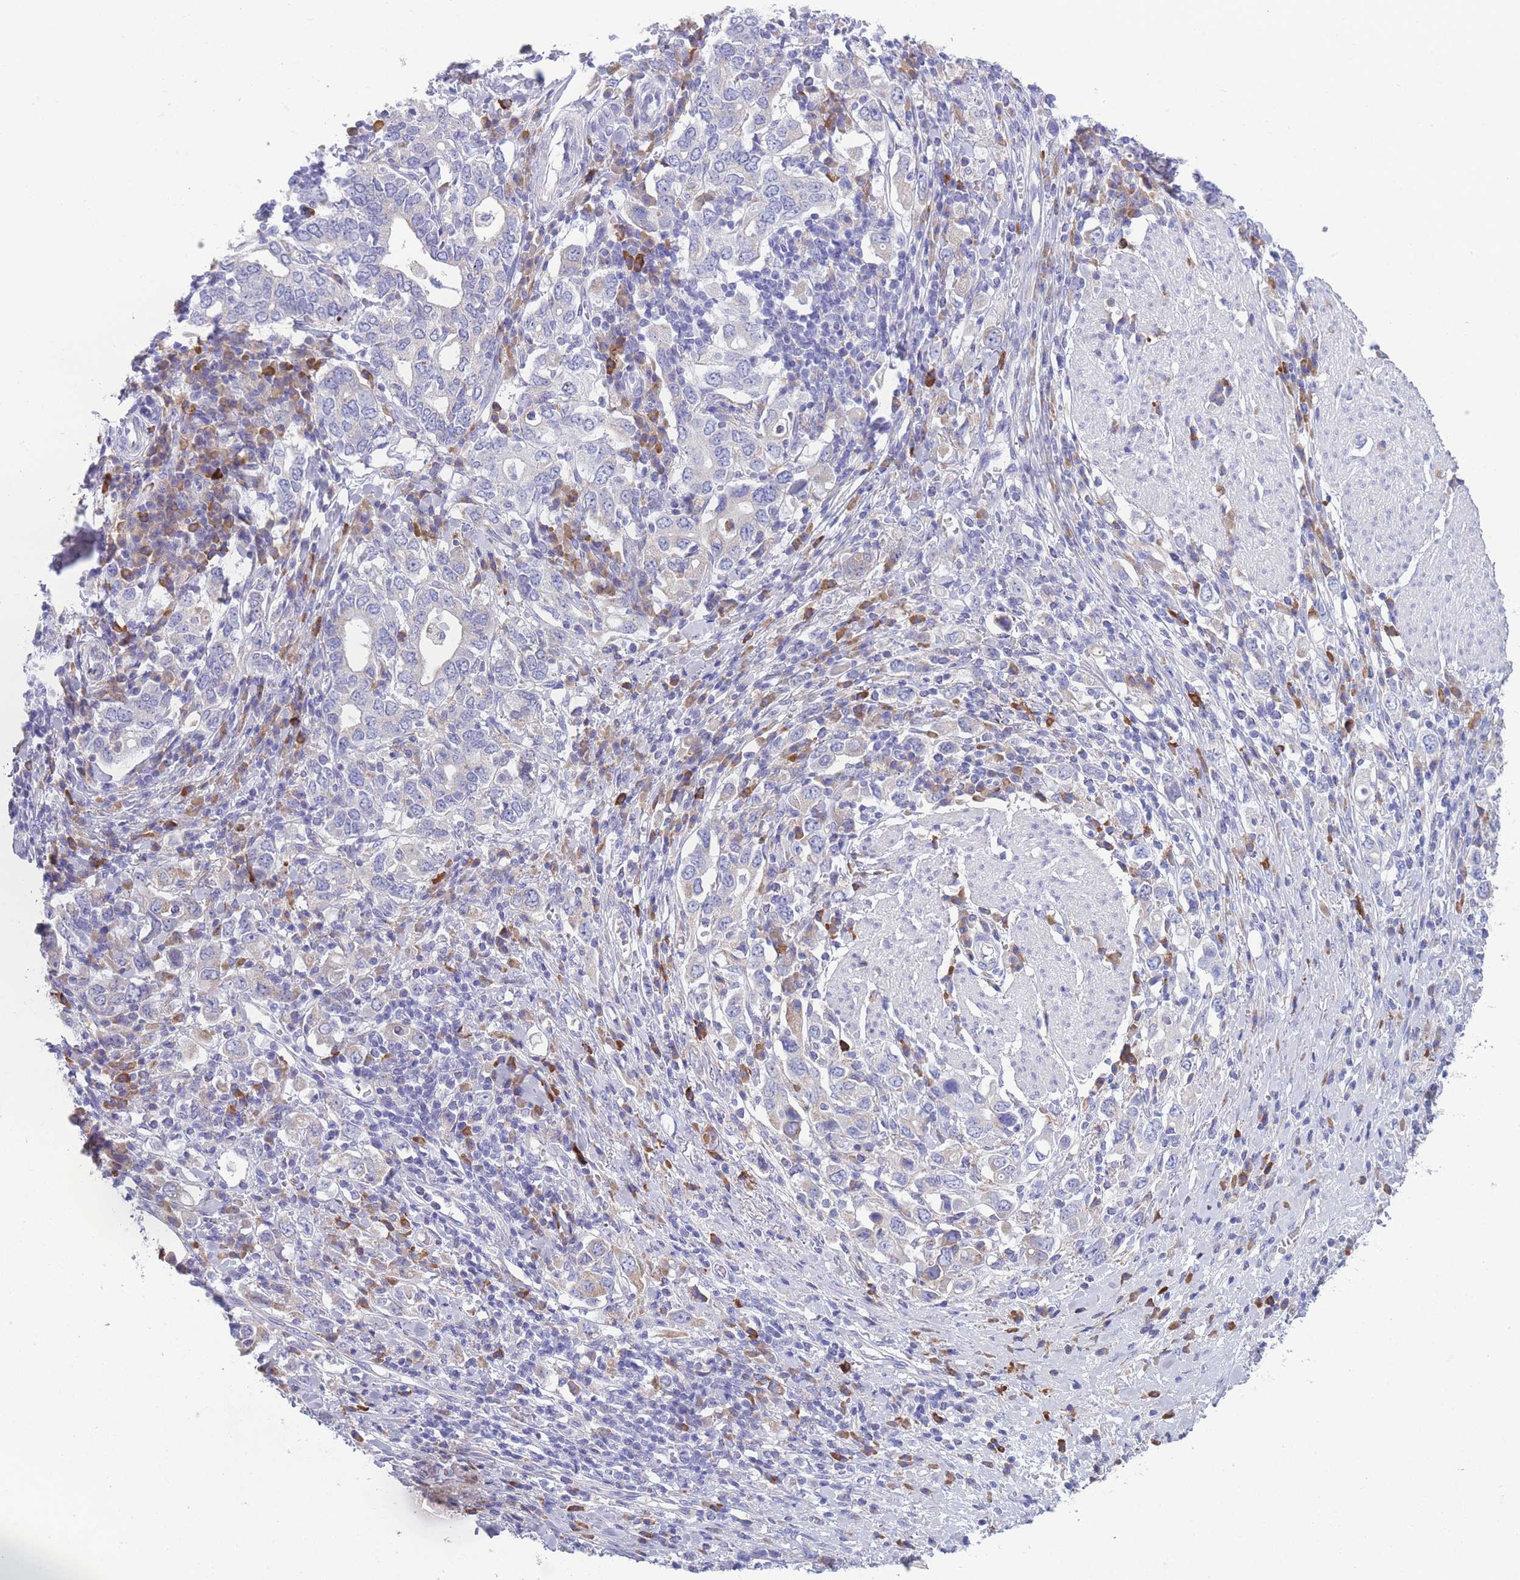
{"staining": {"intensity": "negative", "quantity": "none", "location": "none"}, "tissue": "stomach cancer", "cell_type": "Tumor cells", "image_type": "cancer", "snomed": [{"axis": "morphology", "description": "Adenocarcinoma, NOS"}, {"axis": "topography", "description": "Stomach, upper"}, {"axis": "topography", "description": "Stomach"}], "caption": "Stomach cancer (adenocarcinoma) stained for a protein using IHC shows no positivity tumor cells.", "gene": "XKR8", "patient": {"sex": "male", "age": 62}}